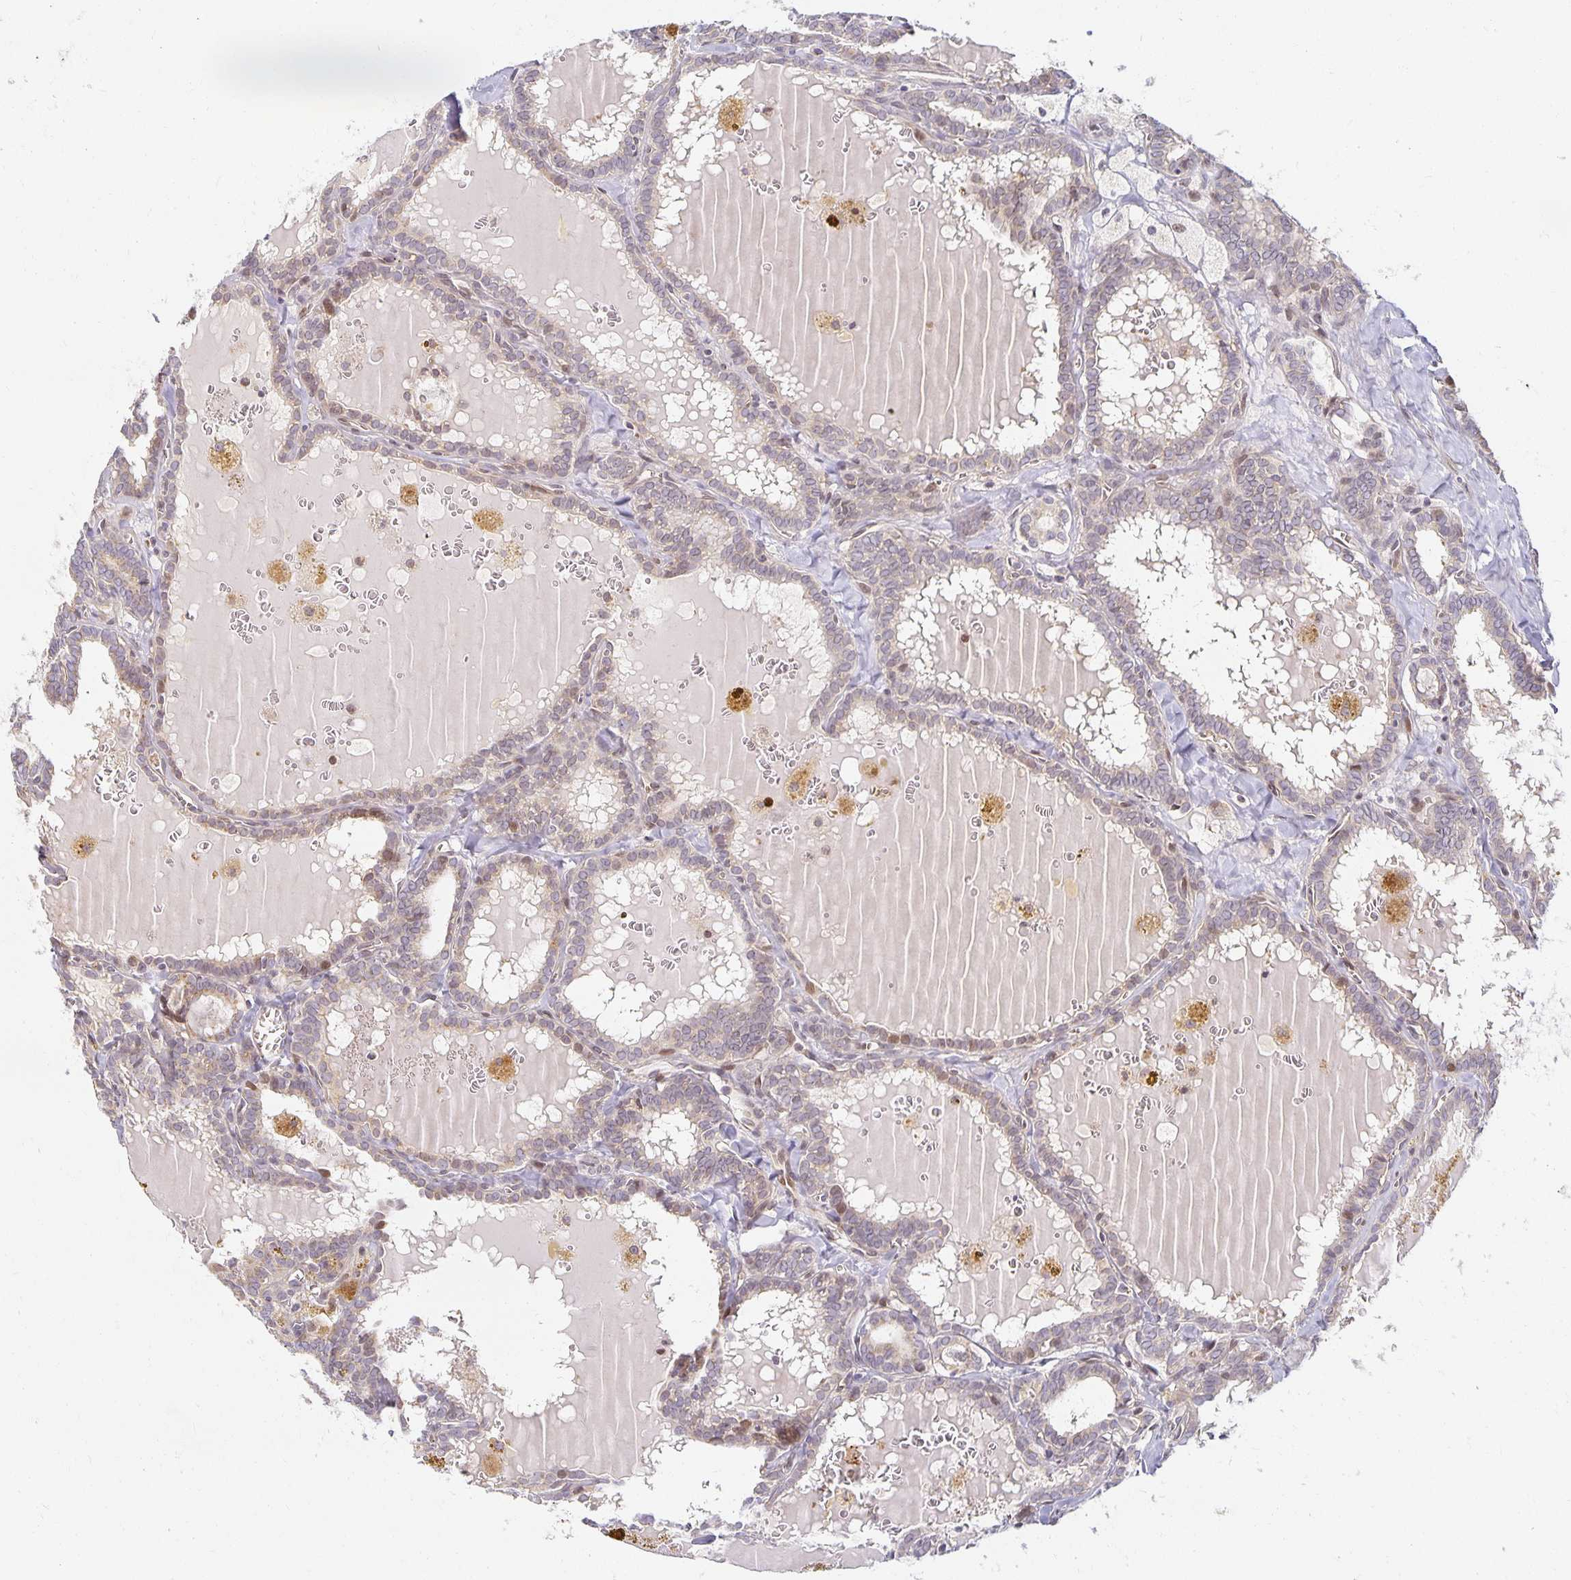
{"staining": {"intensity": "weak", "quantity": "<25%", "location": "nuclear"}, "tissue": "thyroid cancer", "cell_type": "Tumor cells", "image_type": "cancer", "snomed": [{"axis": "morphology", "description": "Papillary adenocarcinoma, NOS"}, {"axis": "topography", "description": "Thyroid gland"}], "caption": "Tumor cells are negative for brown protein staining in papillary adenocarcinoma (thyroid).", "gene": "EHF", "patient": {"sex": "female", "age": 39}}